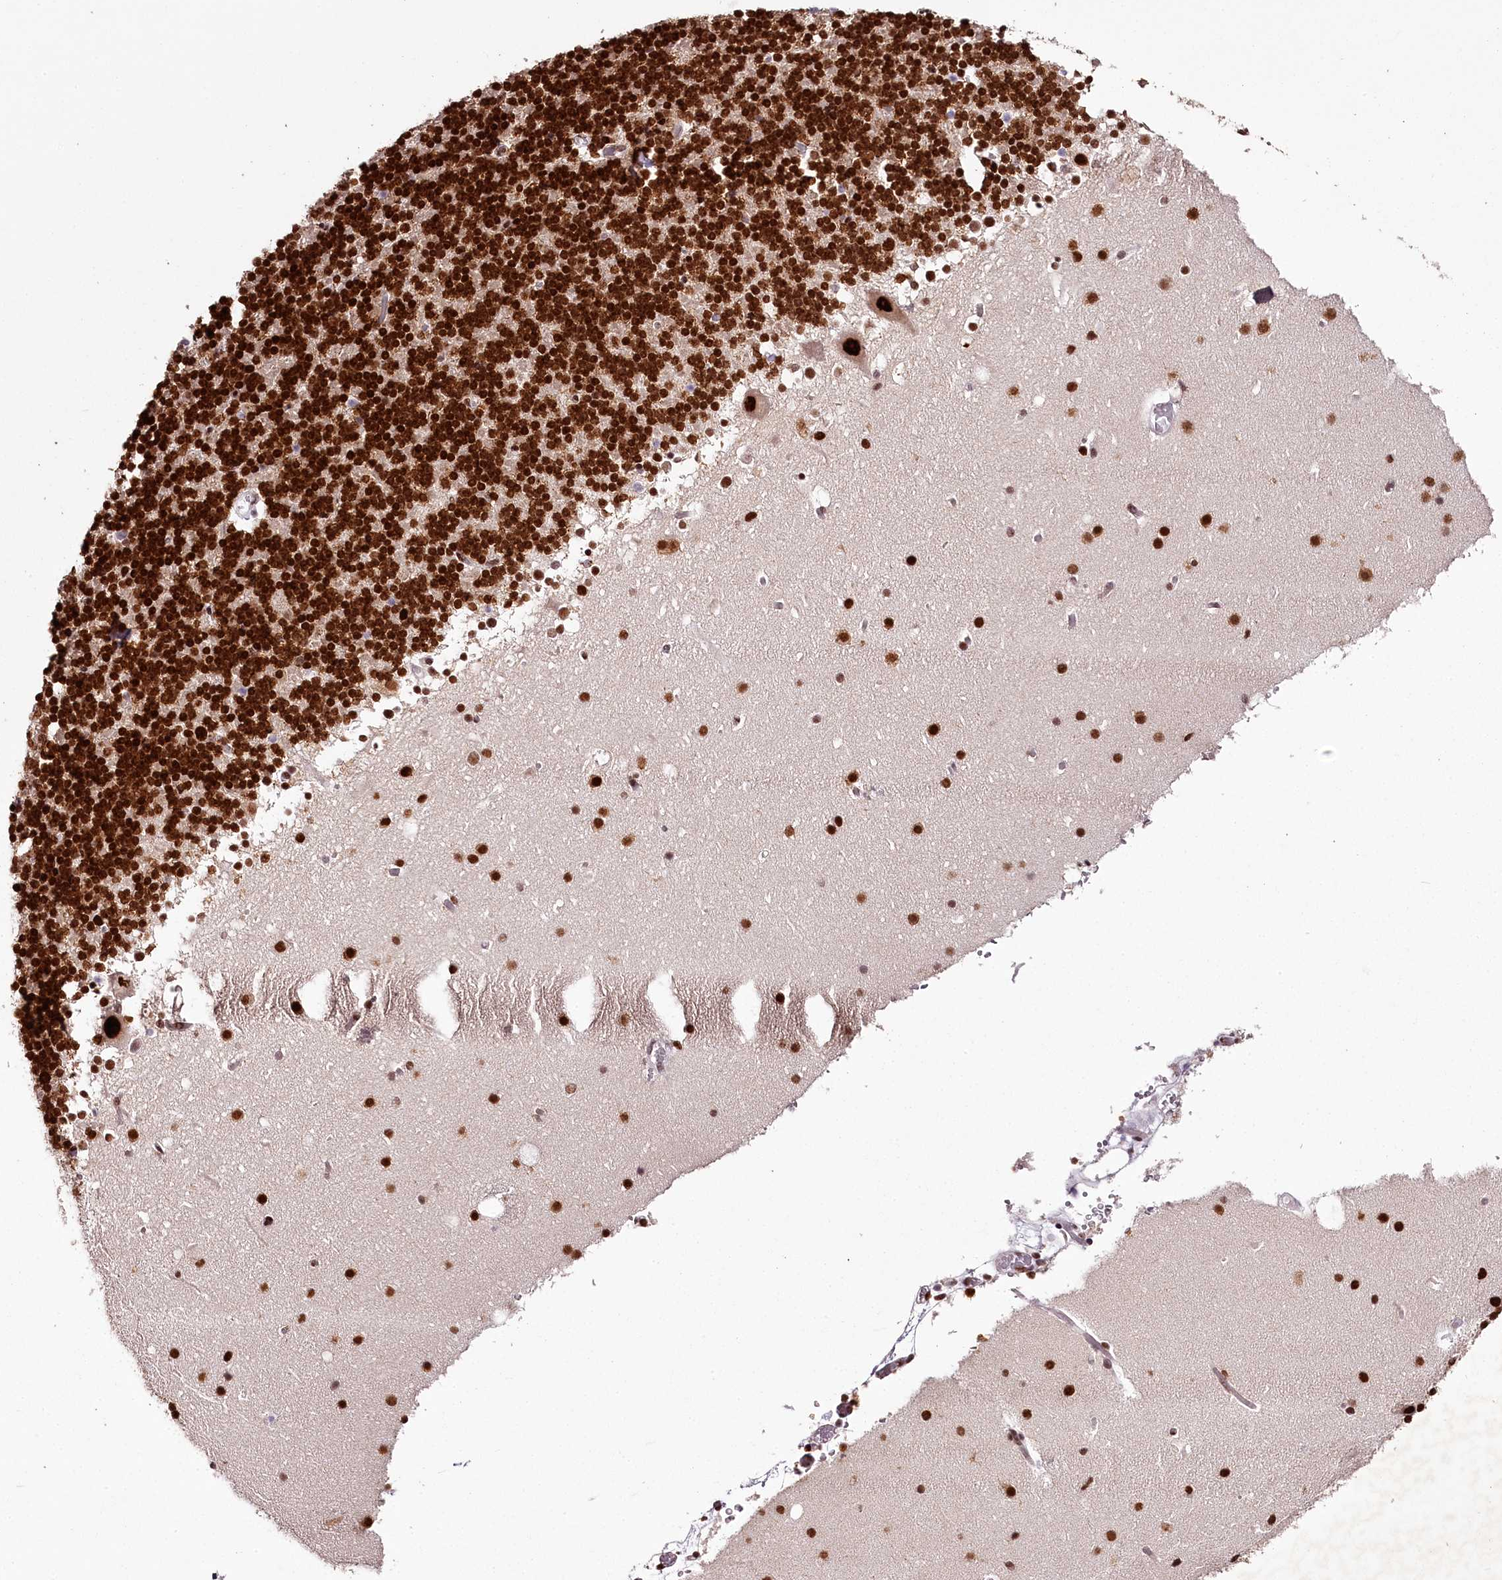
{"staining": {"intensity": "strong", "quantity": ">75%", "location": "nuclear"}, "tissue": "cerebellum", "cell_type": "Cells in granular layer", "image_type": "normal", "snomed": [{"axis": "morphology", "description": "Normal tissue, NOS"}, {"axis": "topography", "description": "Cerebellum"}], "caption": "An immunohistochemistry (IHC) histopathology image of unremarkable tissue is shown. Protein staining in brown highlights strong nuclear positivity in cerebellum within cells in granular layer.", "gene": "PSPC1", "patient": {"sex": "male", "age": 57}}